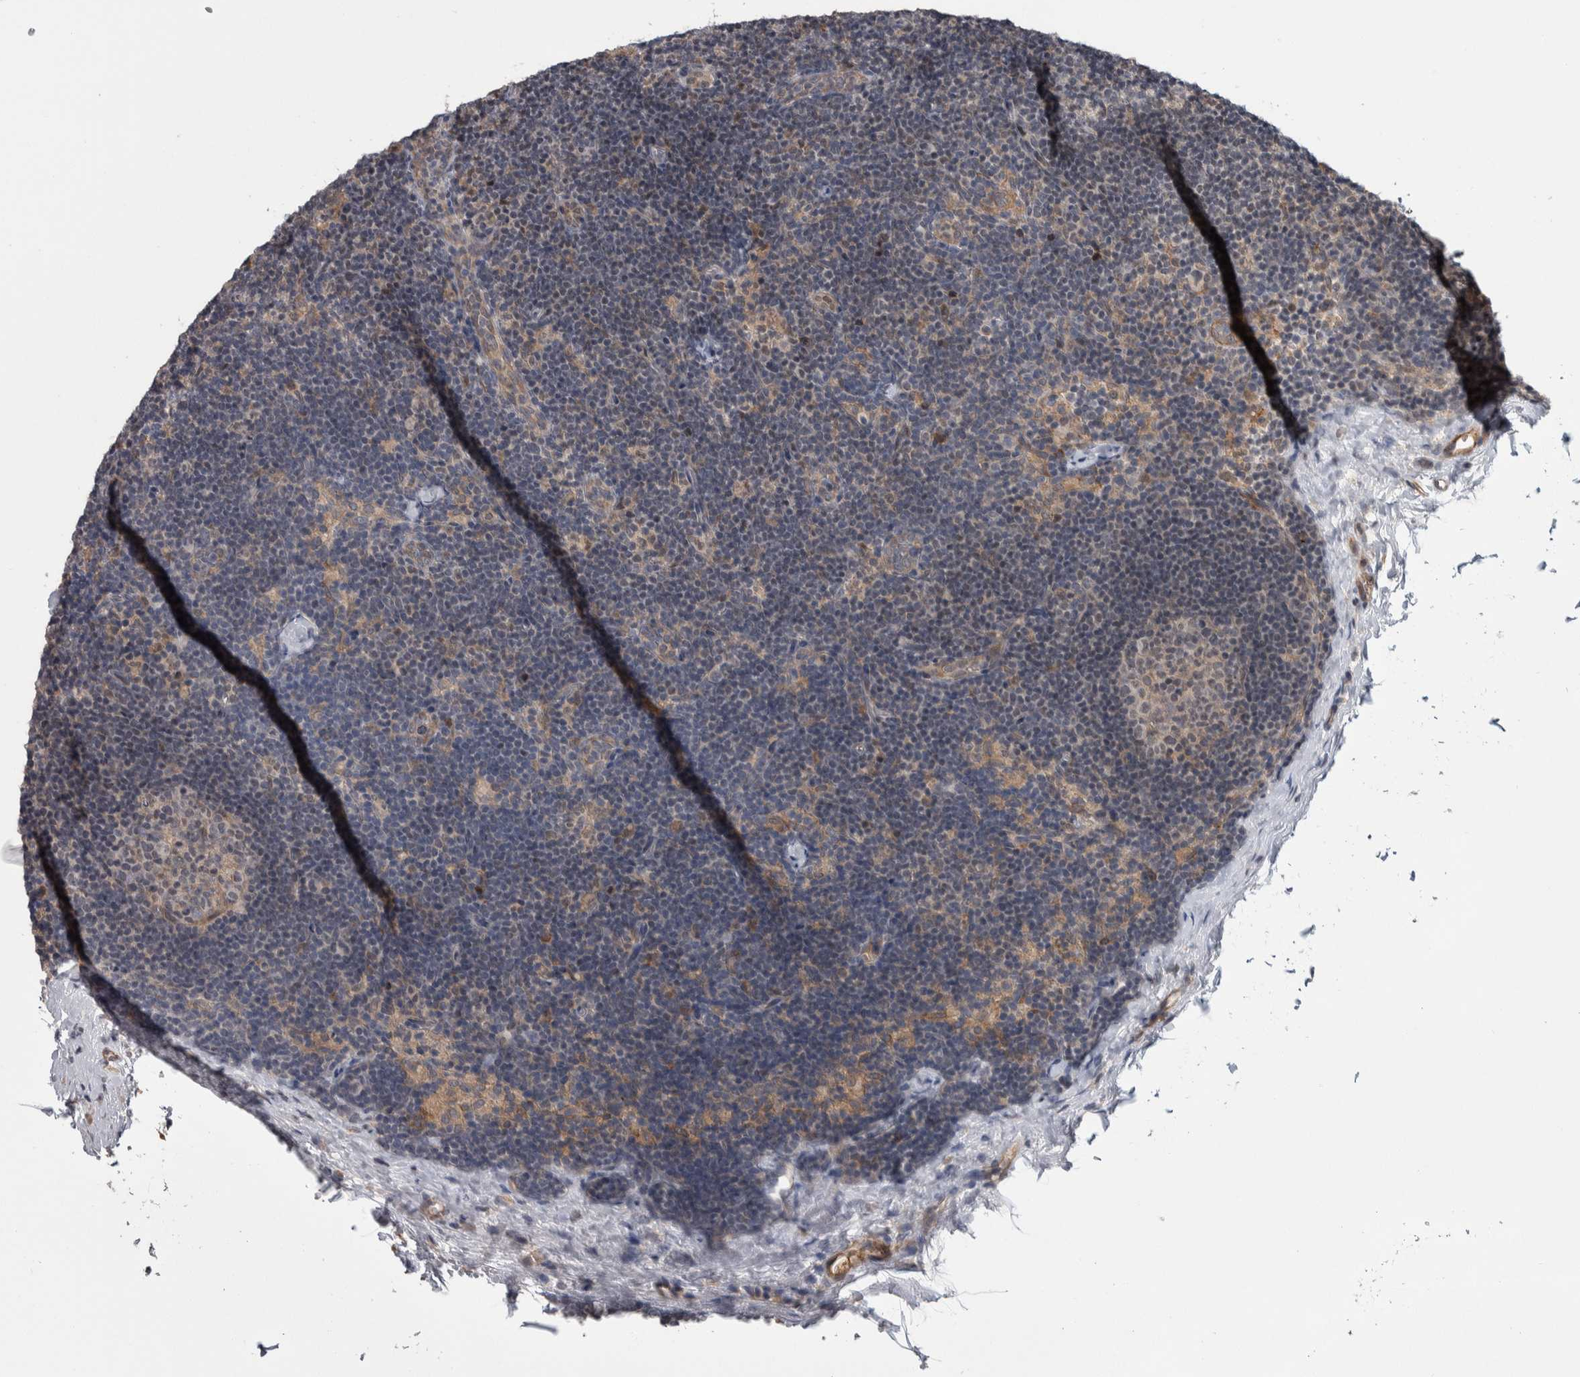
{"staining": {"intensity": "negative", "quantity": "none", "location": "none"}, "tissue": "lymph node", "cell_type": "Germinal center cells", "image_type": "normal", "snomed": [{"axis": "morphology", "description": "Normal tissue, NOS"}, {"axis": "topography", "description": "Lymph node"}], "caption": "This is a micrograph of immunohistochemistry (IHC) staining of normal lymph node, which shows no positivity in germinal center cells.", "gene": "PRDM4", "patient": {"sex": "female", "age": 22}}